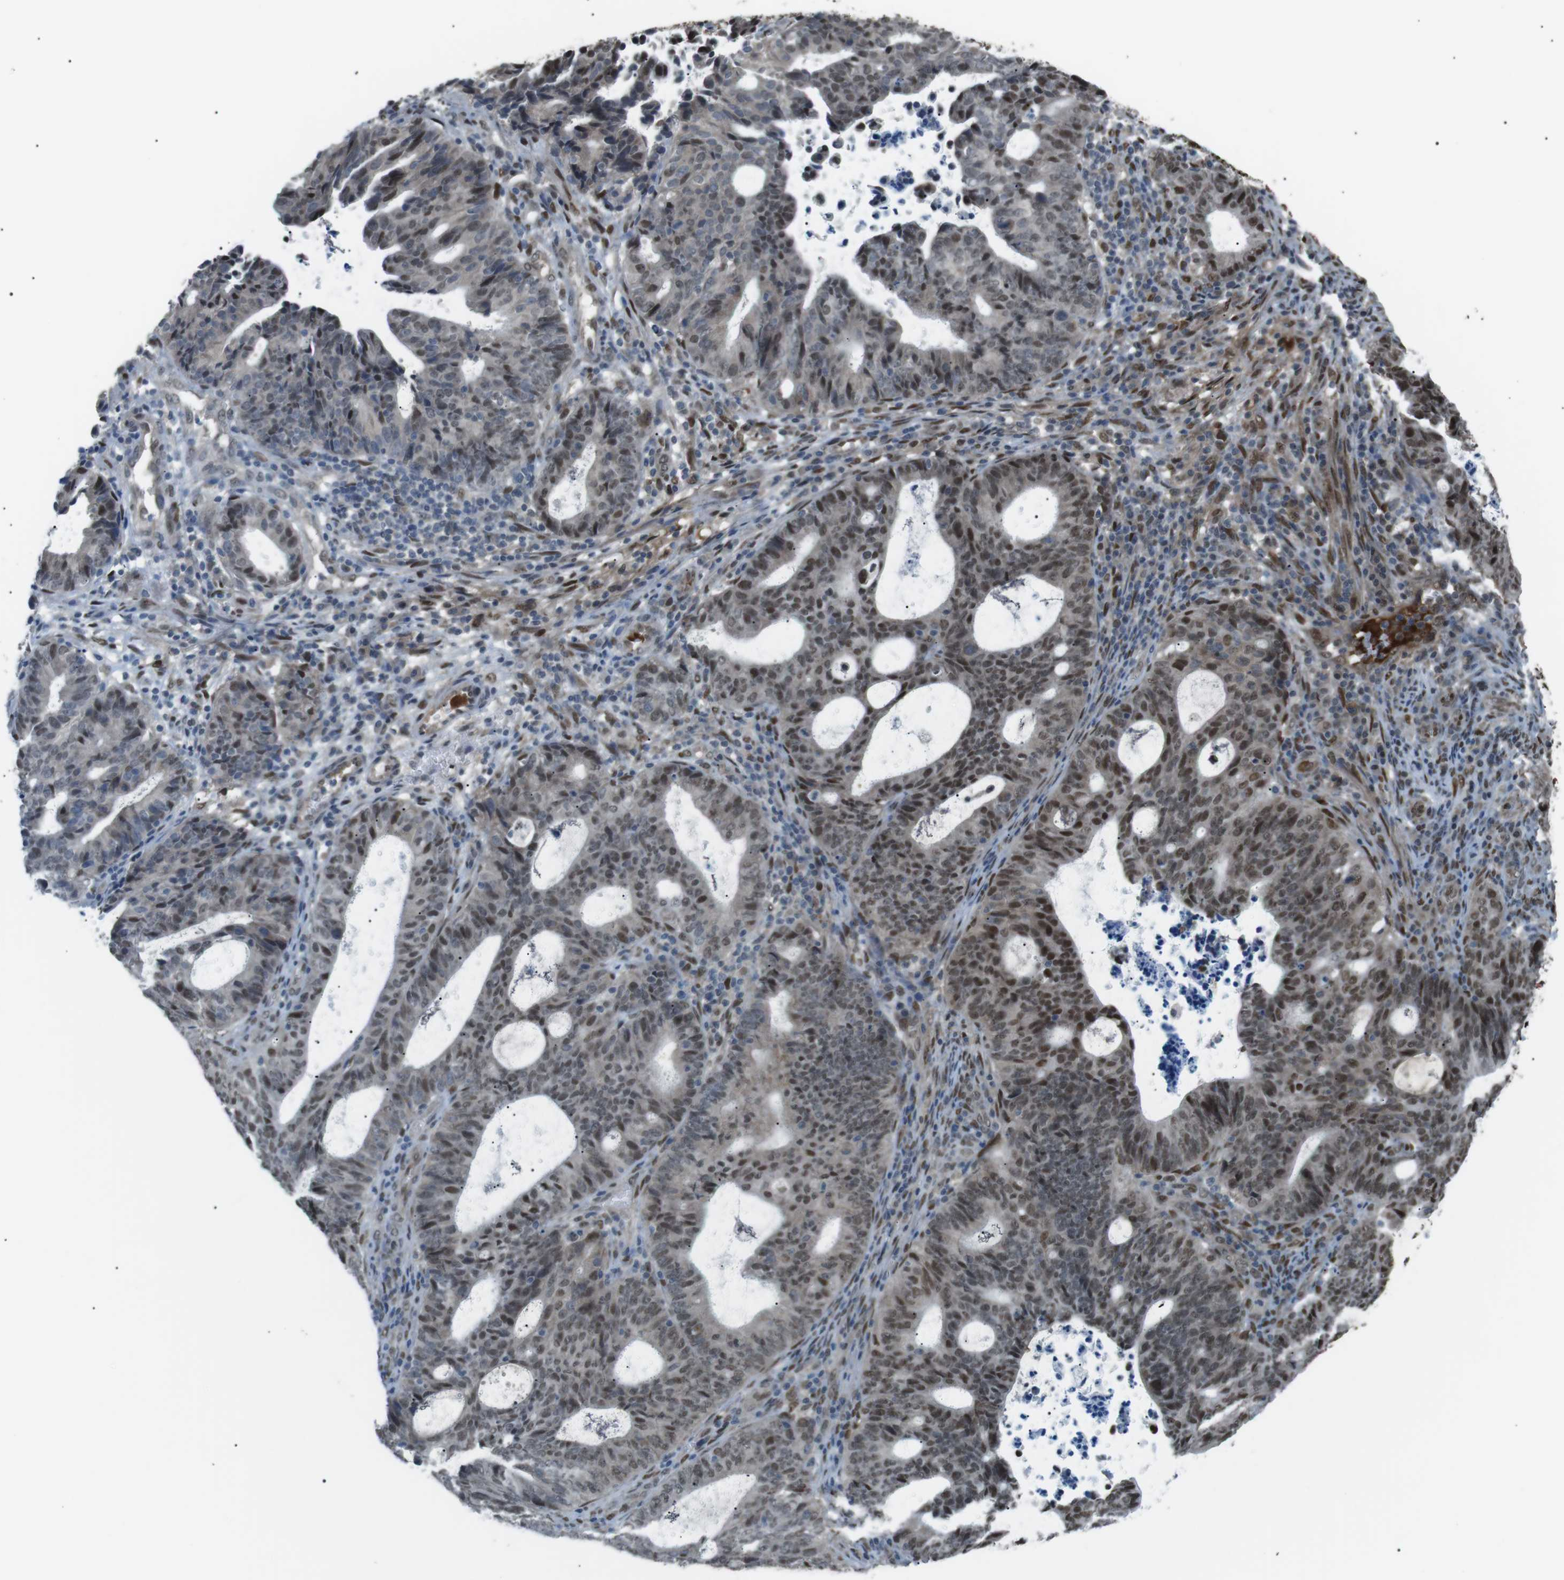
{"staining": {"intensity": "moderate", "quantity": "25%-75%", "location": "nuclear"}, "tissue": "endometrial cancer", "cell_type": "Tumor cells", "image_type": "cancer", "snomed": [{"axis": "morphology", "description": "Adenocarcinoma, NOS"}, {"axis": "topography", "description": "Uterus"}], "caption": "Moderate nuclear protein expression is appreciated in about 25%-75% of tumor cells in adenocarcinoma (endometrial).", "gene": "SRPK2", "patient": {"sex": "female", "age": 83}}